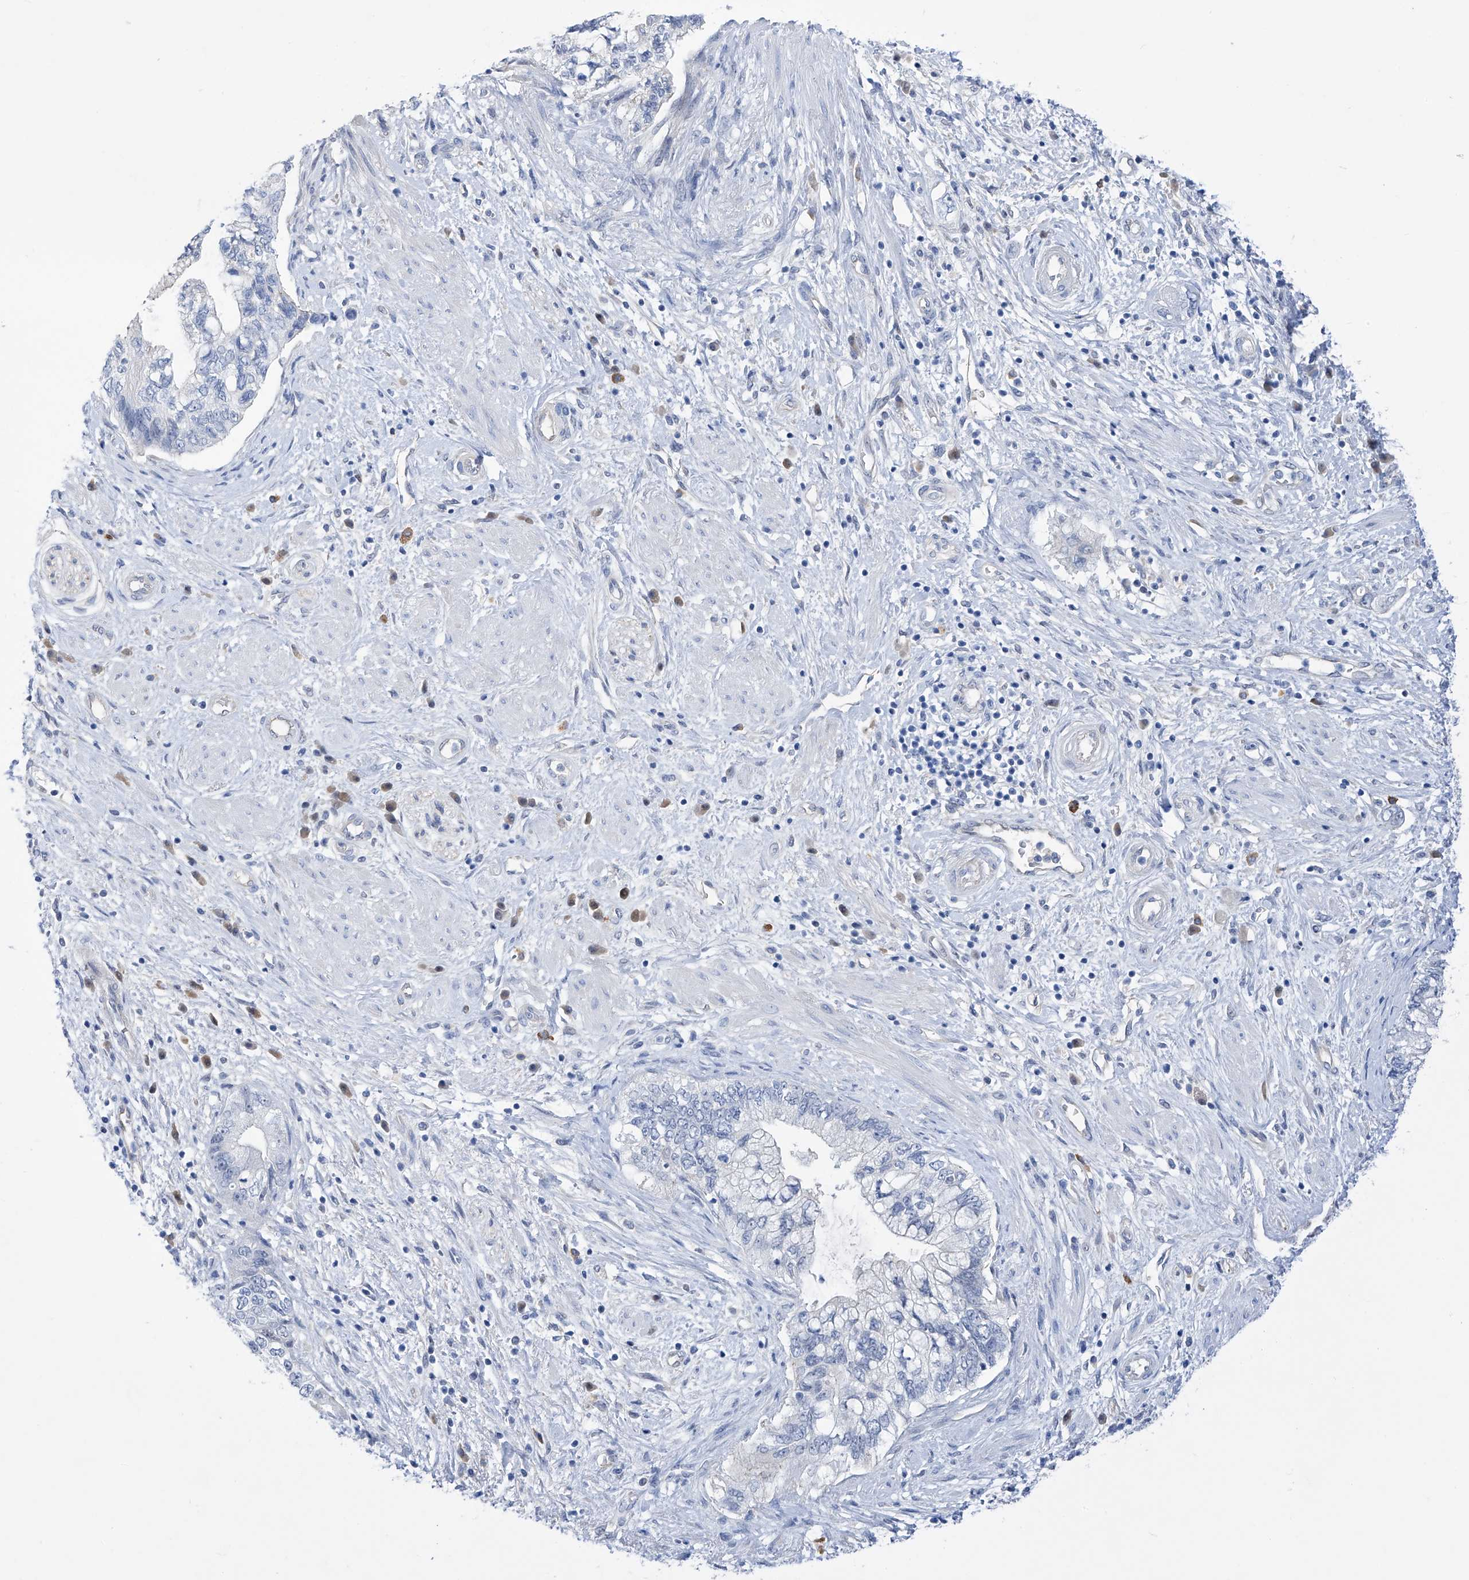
{"staining": {"intensity": "negative", "quantity": "none", "location": "none"}, "tissue": "pancreatic cancer", "cell_type": "Tumor cells", "image_type": "cancer", "snomed": [{"axis": "morphology", "description": "Adenocarcinoma, NOS"}, {"axis": "topography", "description": "Pancreas"}], "caption": "Pancreatic adenocarcinoma was stained to show a protein in brown. There is no significant staining in tumor cells.", "gene": "PGM3", "patient": {"sex": "female", "age": 73}}